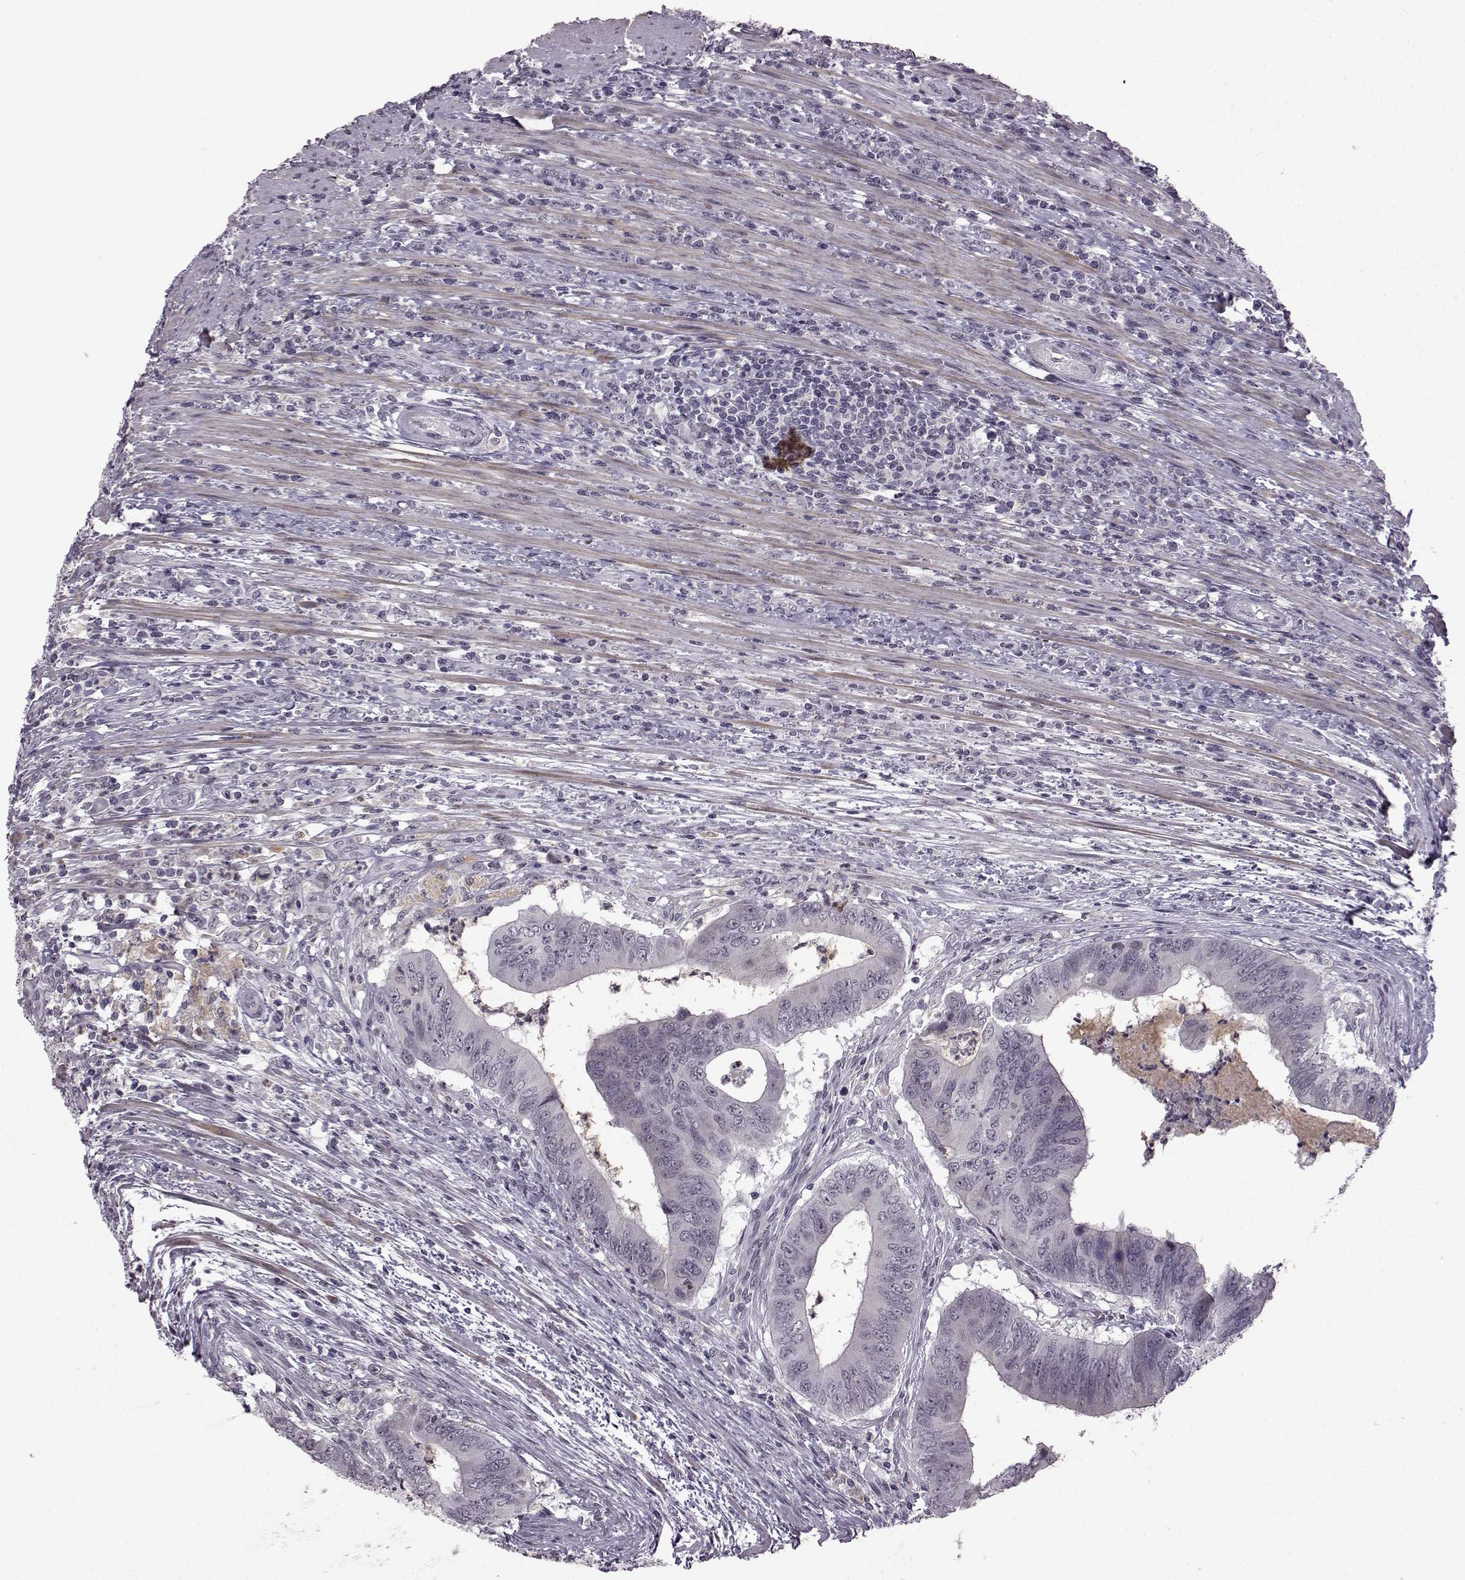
{"staining": {"intensity": "negative", "quantity": "none", "location": "none"}, "tissue": "colorectal cancer", "cell_type": "Tumor cells", "image_type": "cancer", "snomed": [{"axis": "morphology", "description": "Adenocarcinoma, NOS"}, {"axis": "topography", "description": "Colon"}], "caption": "DAB immunohistochemical staining of human colorectal cancer (adenocarcinoma) demonstrates no significant positivity in tumor cells.", "gene": "SLC28A2", "patient": {"sex": "male", "age": 53}}